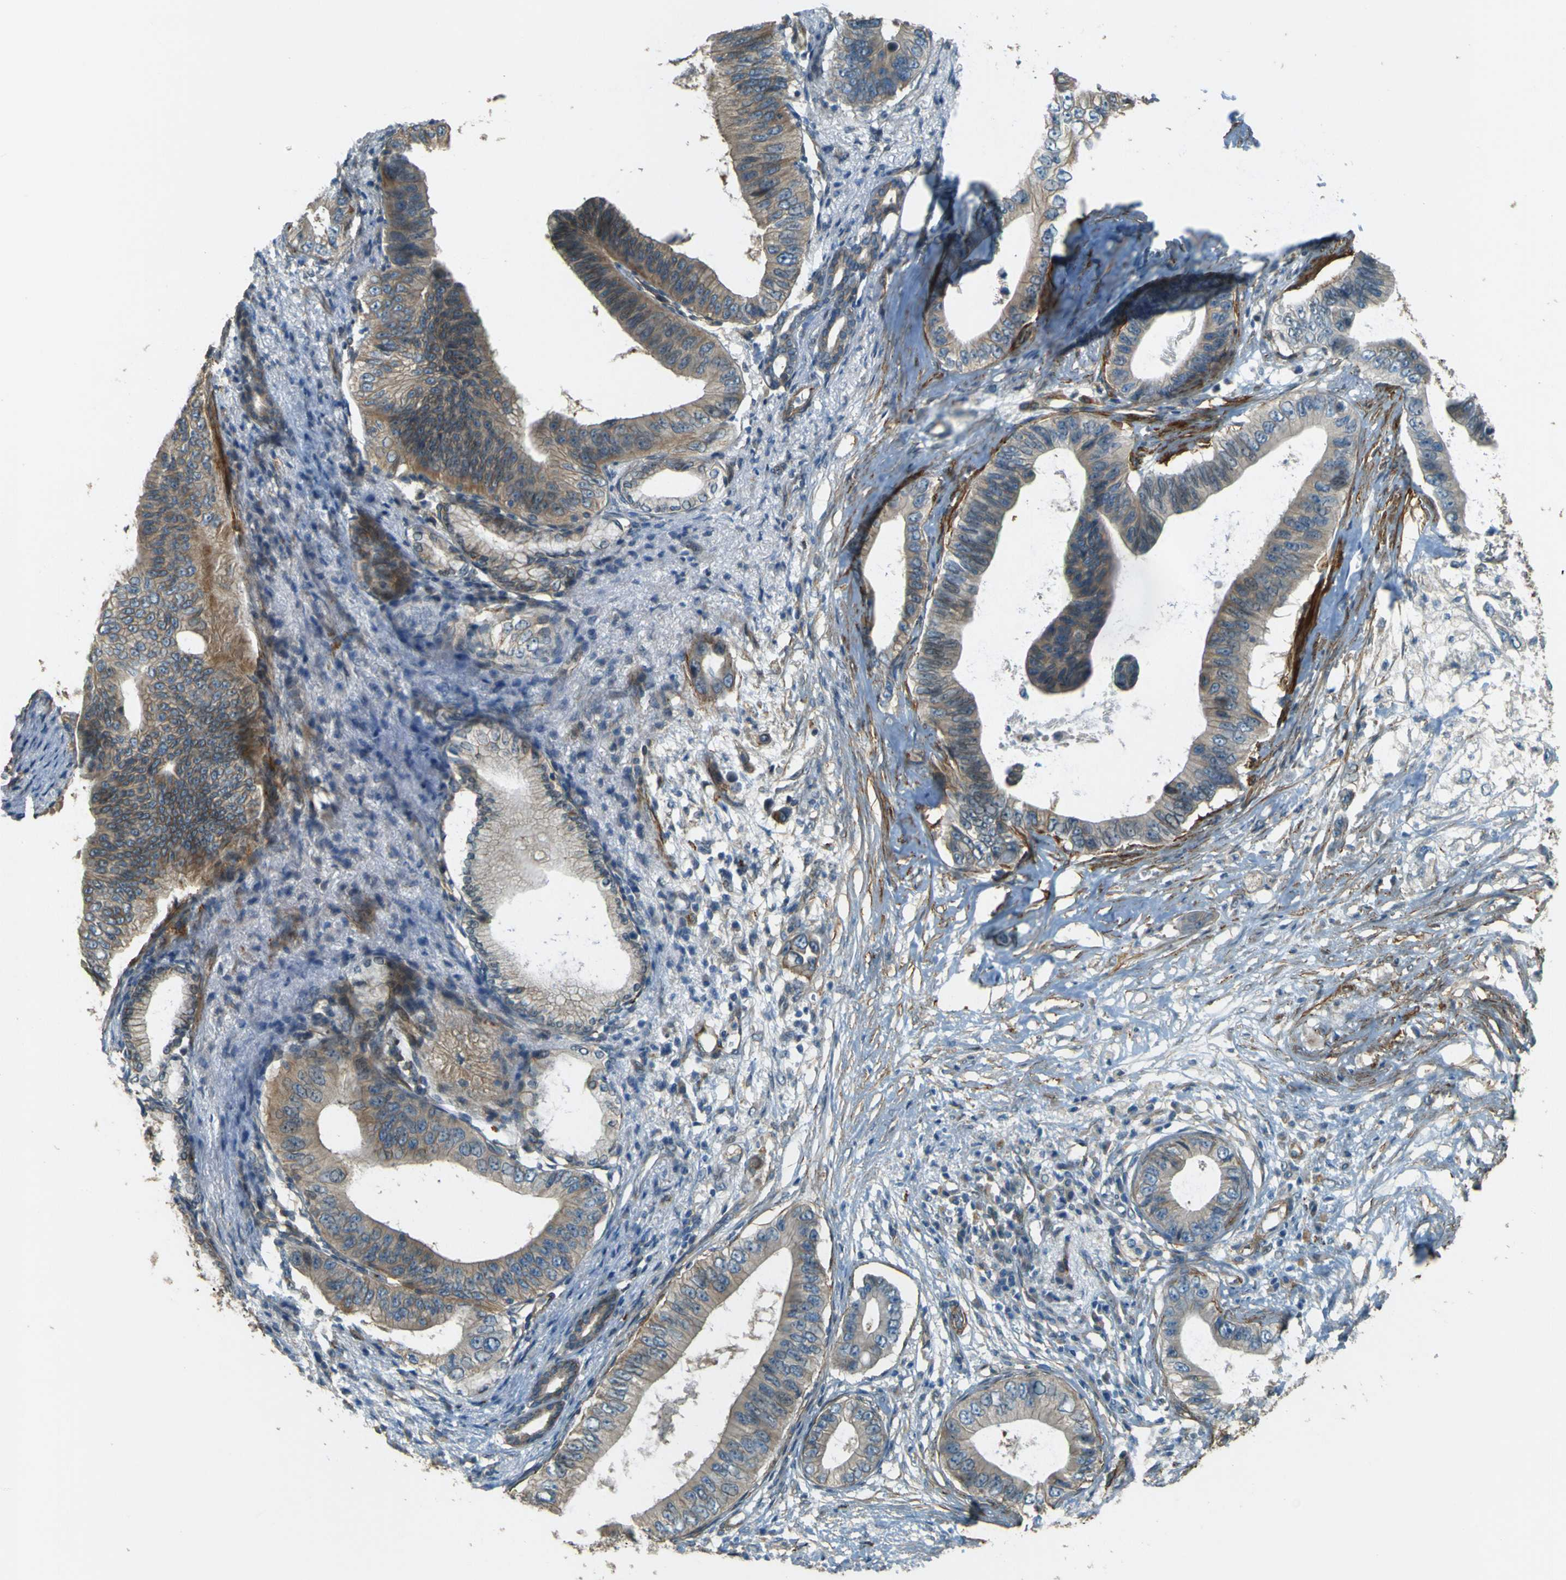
{"staining": {"intensity": "moderate", "quantity": "<25%", "location": "cytoplasmic/membranous"}, "tissue": "pancreatic cancer", "cell_type": "Tumor cells", "image_type": "cancer", "snomed": [{"axis": "morphology", "description": "Adenocarcinoma, NOS"}, {"axis": "topography", "description": "Pancreas"}], "caption": "A photomicrograph of human pancreatic adenocarcinoma stained for a protein exhibits moderate cytoplasmic/membranous brown staining in tumor cells.", "gene": "NEXN", "patient": {"sex": "male", "age": 77}}